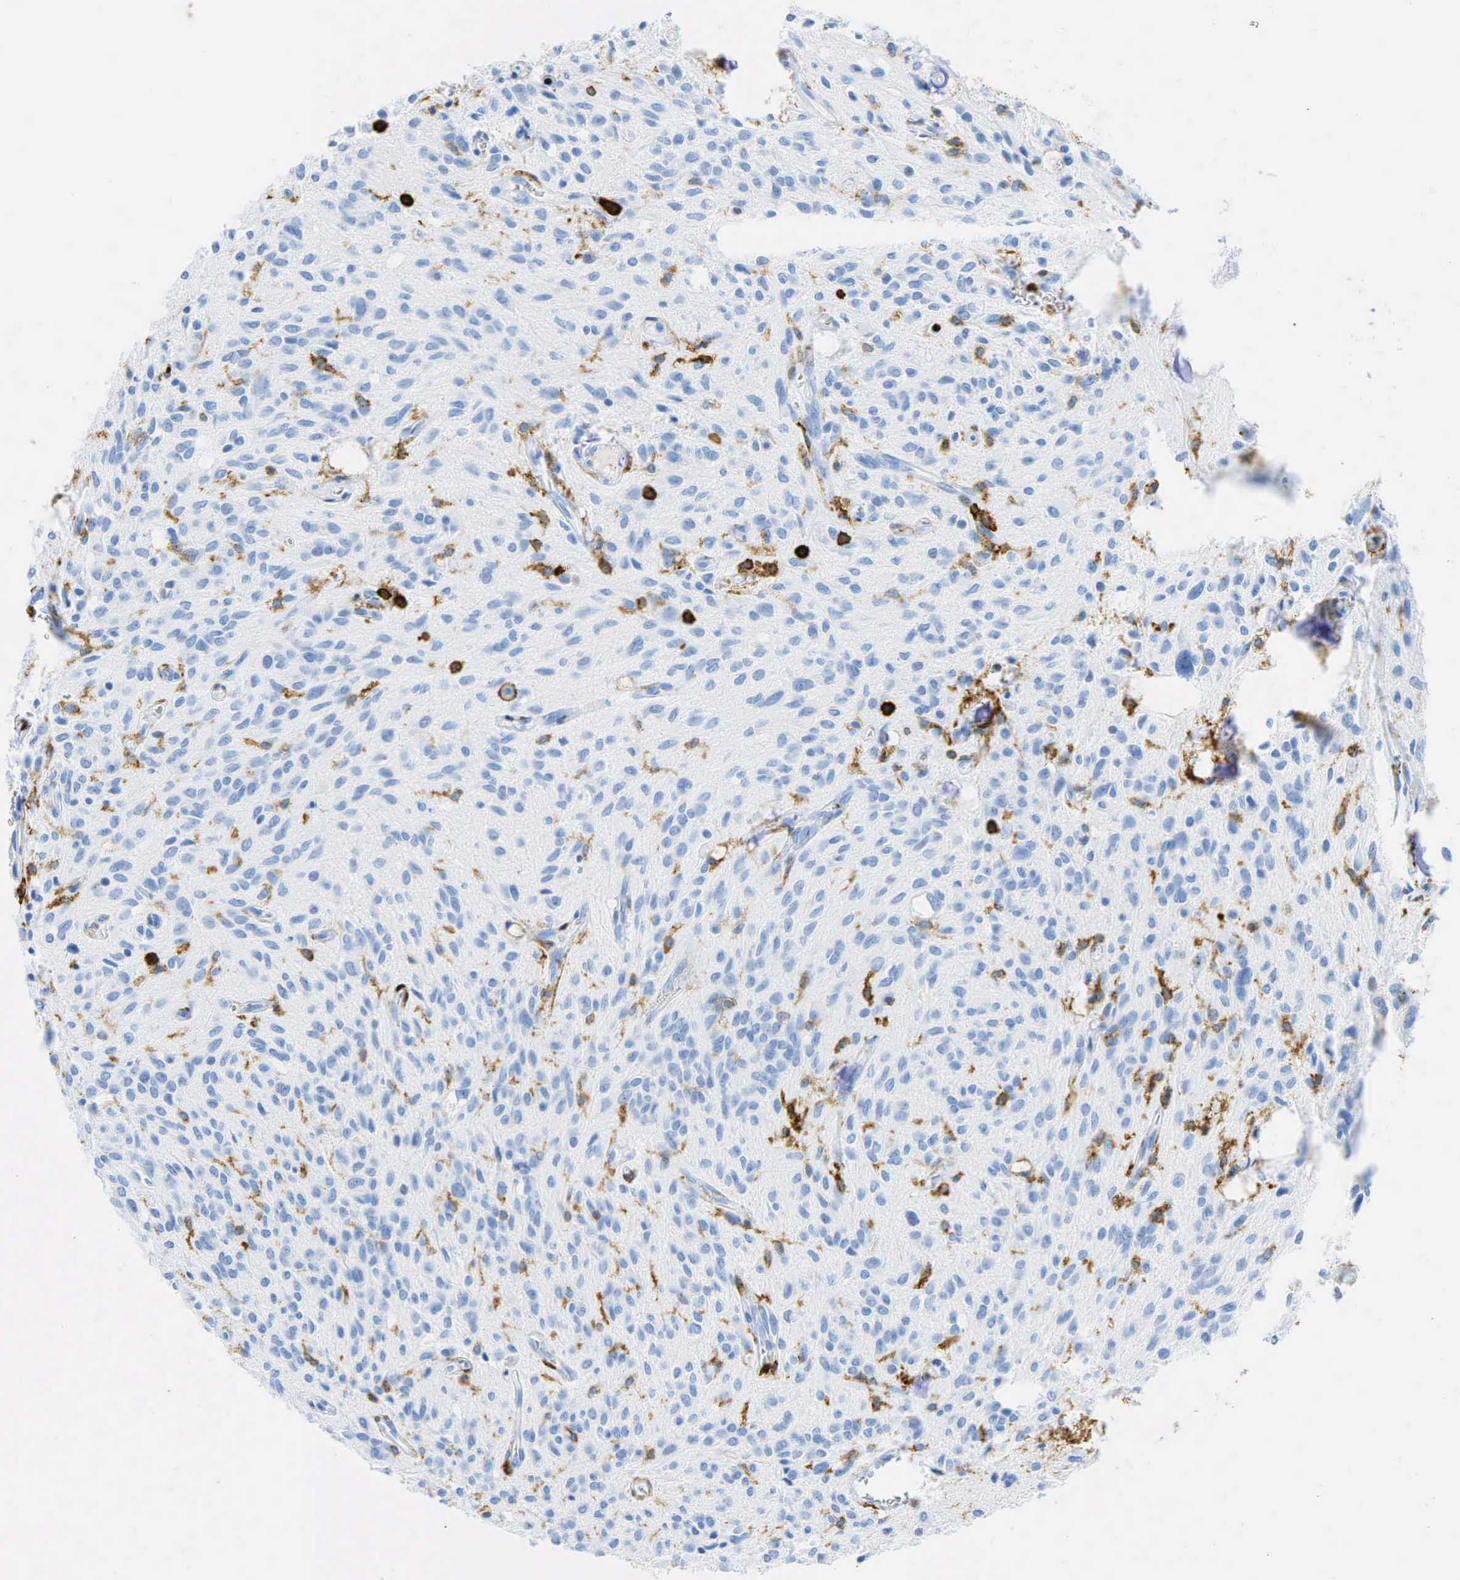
{"staining": {"intensity": "negative", "quantity": "none", "location": "none"}, "tissue": "glioma", "cell_type": "Tumor cells", "image_type": "cancer", "snomed": [{"axis": "morphology", "description": "Glioma, malignant, Low grade"}, {"axis": "topography", "description": "Brain"}], "caption": "Micrograph shows no protein staining in tumor cells of malignant glioma (low-grade) tissue.", "gene": "PTPRC", "patient": {"sex": "female", "age": 15}}